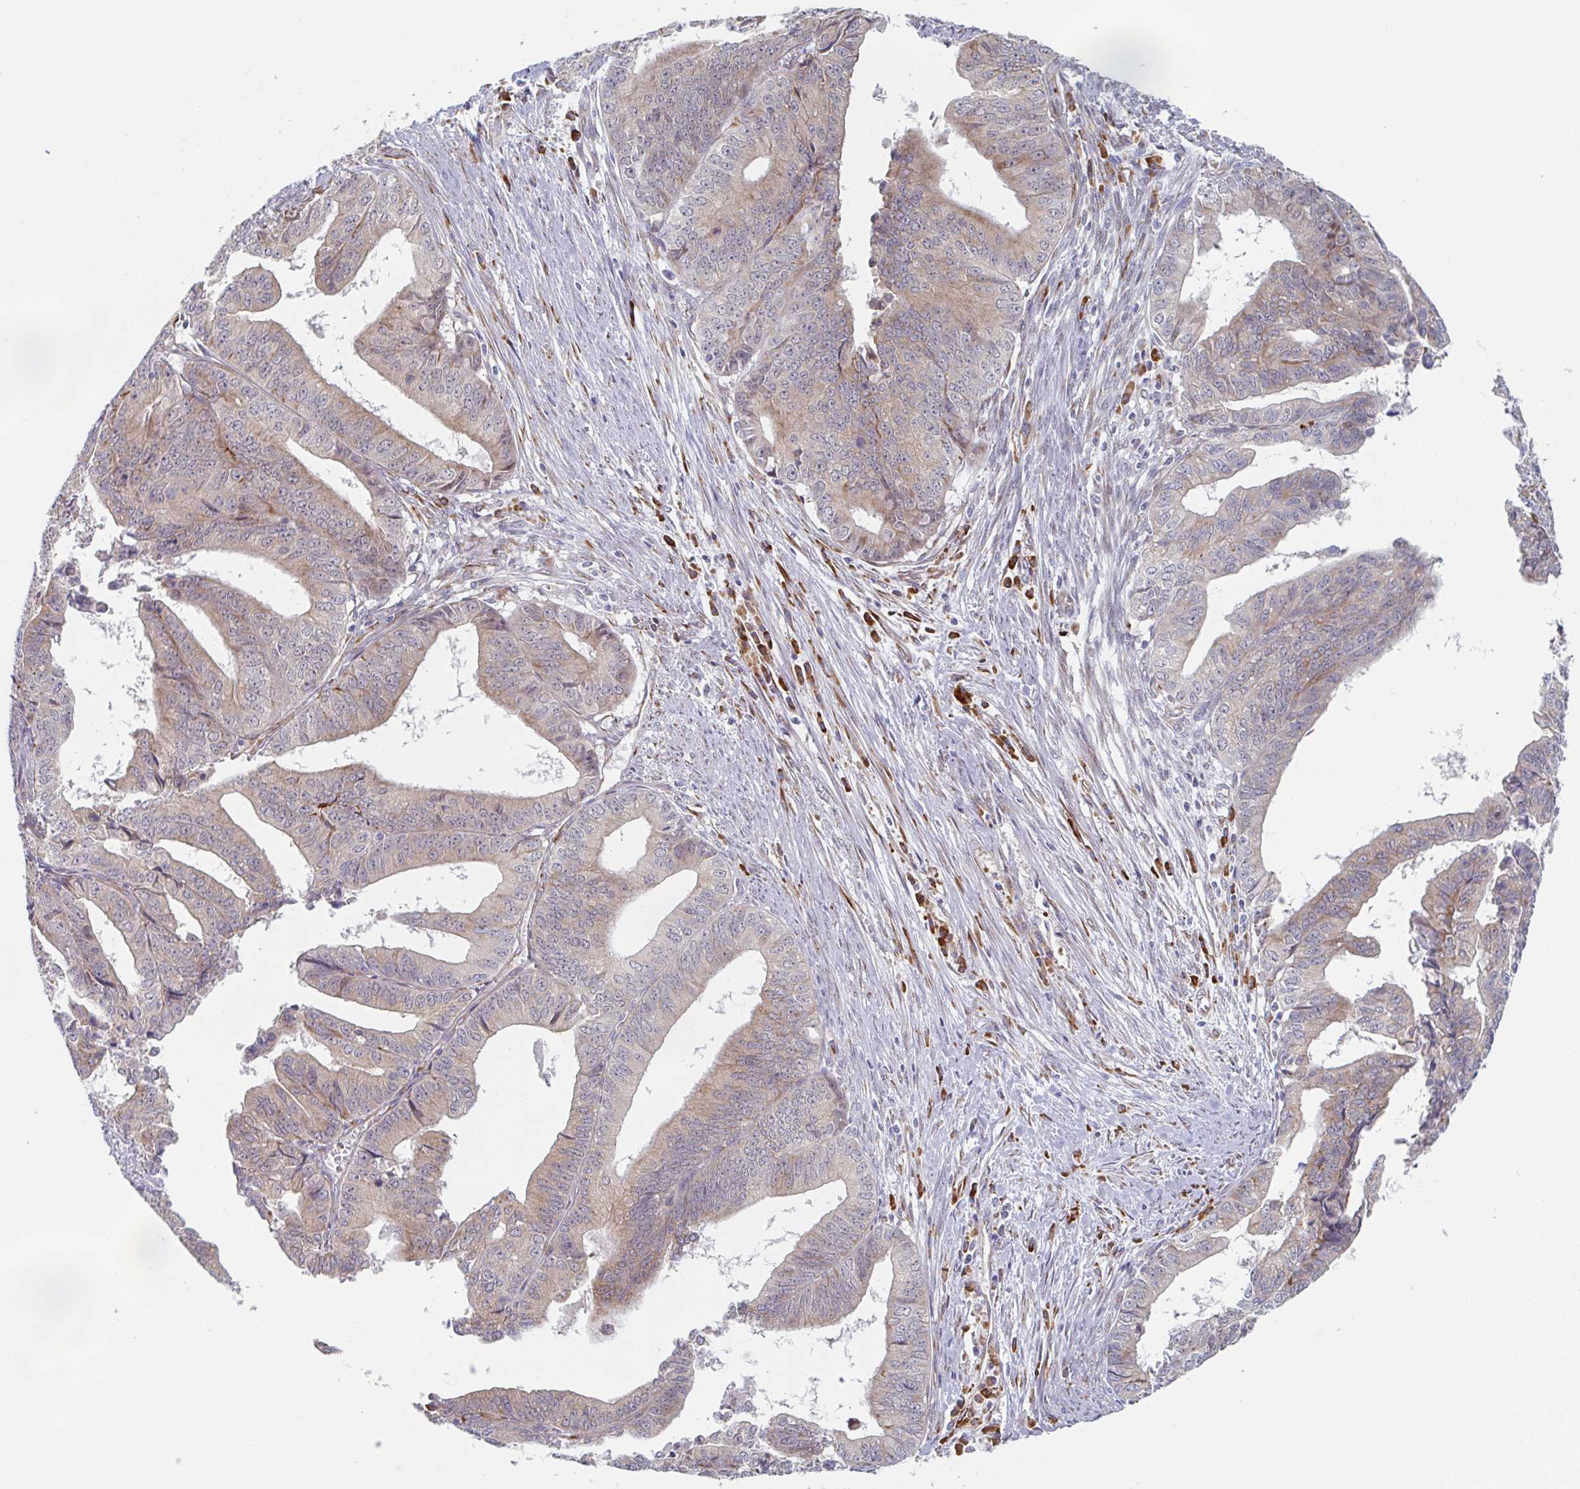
{"staining": {"intensity": "weak", "quantity": ">75%", "location": "cytoplasmic/membranous"}, "tissue": "endometrial cancer", "cell_type": "Tumor cells", "image_type": "cancer", "snomed": [{"axis": "morphology", "description": "Adenocarcinoma, NOS"}, {"axis": "topography", "description": "Endometrium"}], "caption": "Adenocarcinoma (endometrial) tissue exhibits weak cytoplasmic/membranous staining in approximately >75% of tumor cells, visualized by immunohistochemistry.", "gene": "TRAPPC10", "patient": {"sex": "female", "age": 65}}